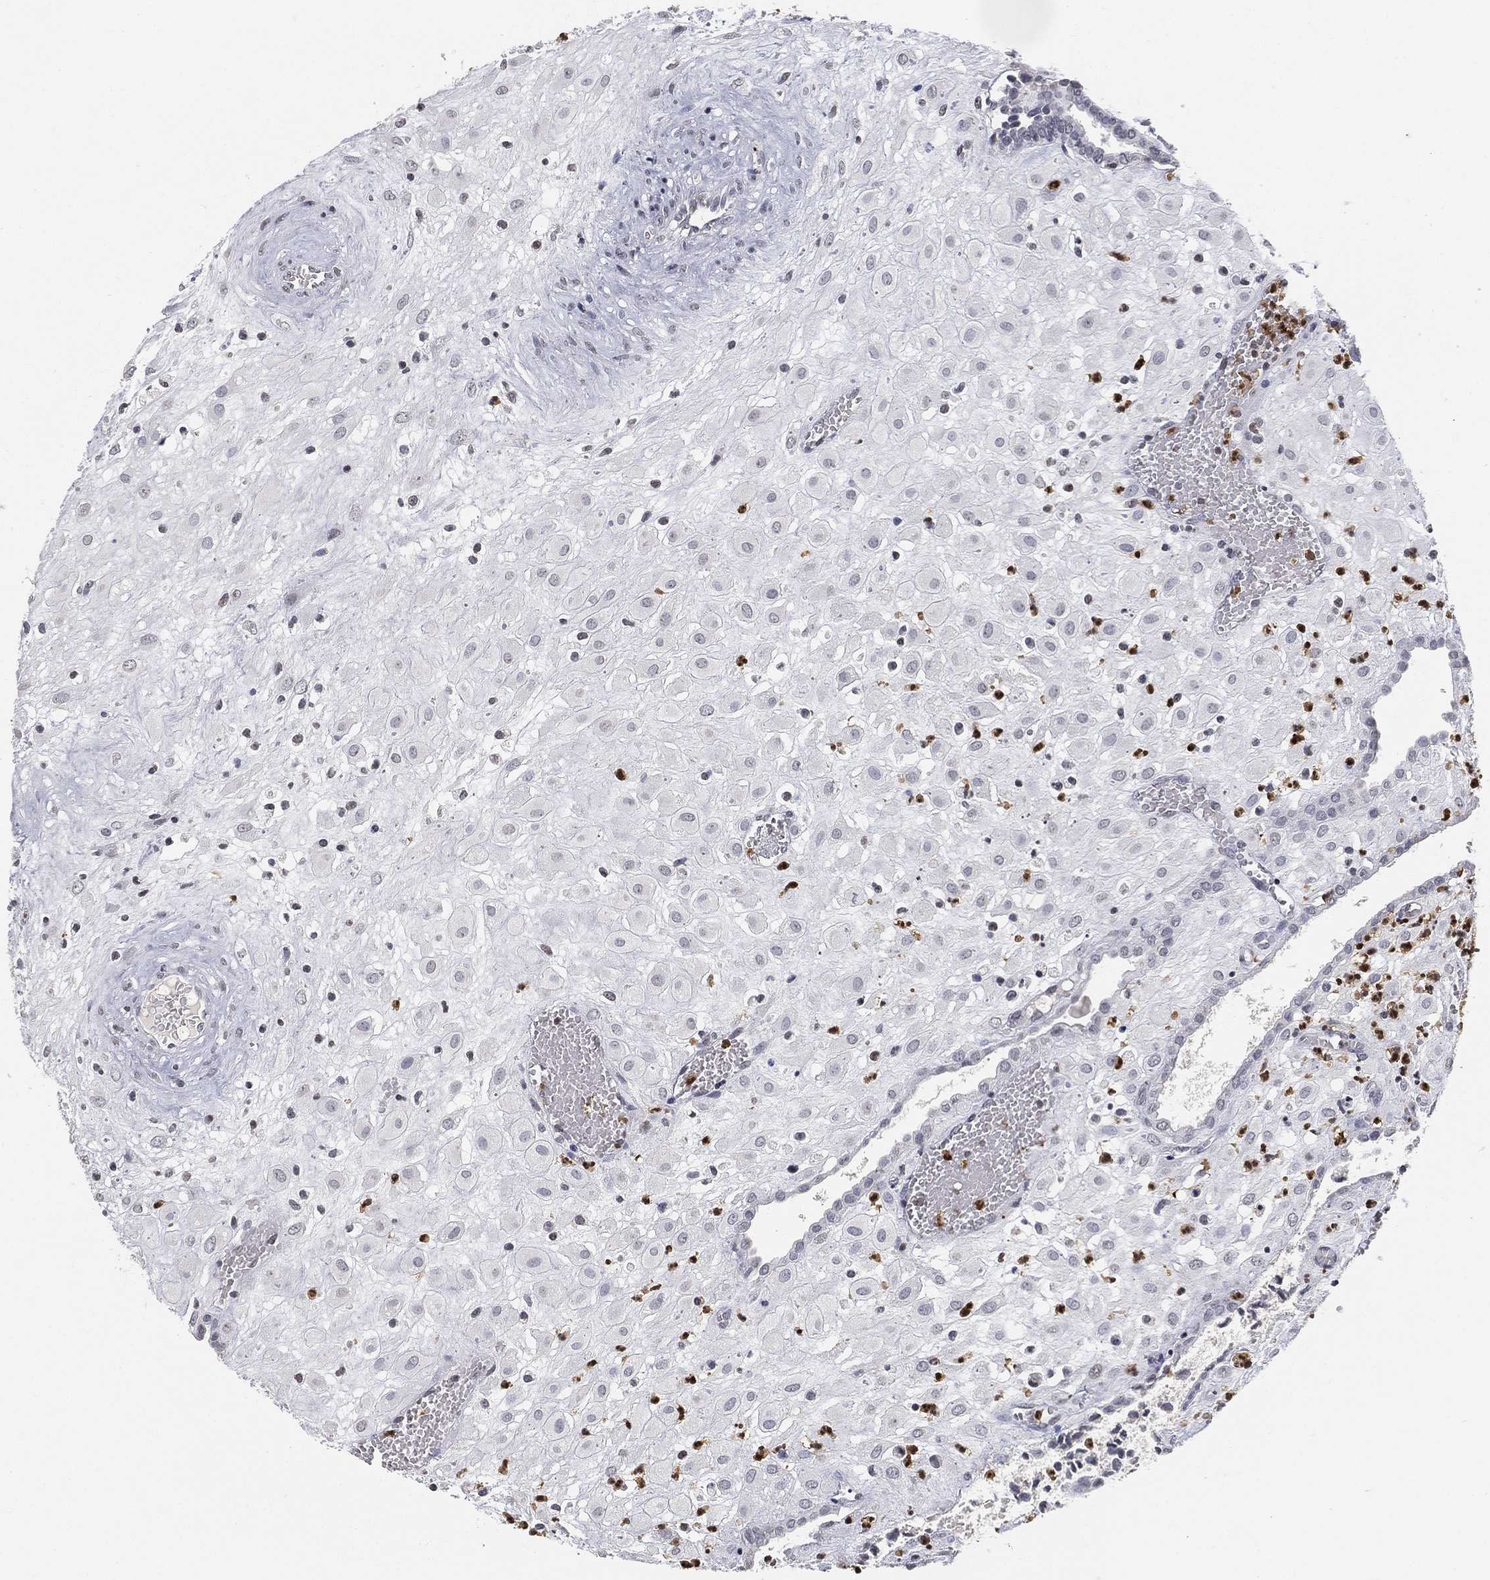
{"staining": {"intensity": "negative", "quantity": "none", "location": "none"}, "tissue": "placenta", "cell_type": "Decidual cells", "image_type": "normal", "snomed": [{"axis": "morphology", "description": "Normal tissue, NOS"}, {"axis": "topography", "description": "Placenta"}], "caption": "There is no significant staining in decidual cells of placenta. The staining is performed using DAB brown chromogen with nuclei counter-stained in using hematoxylin.", "gene": "ARG1", "patient": {"sex": "female", "age": 24}}